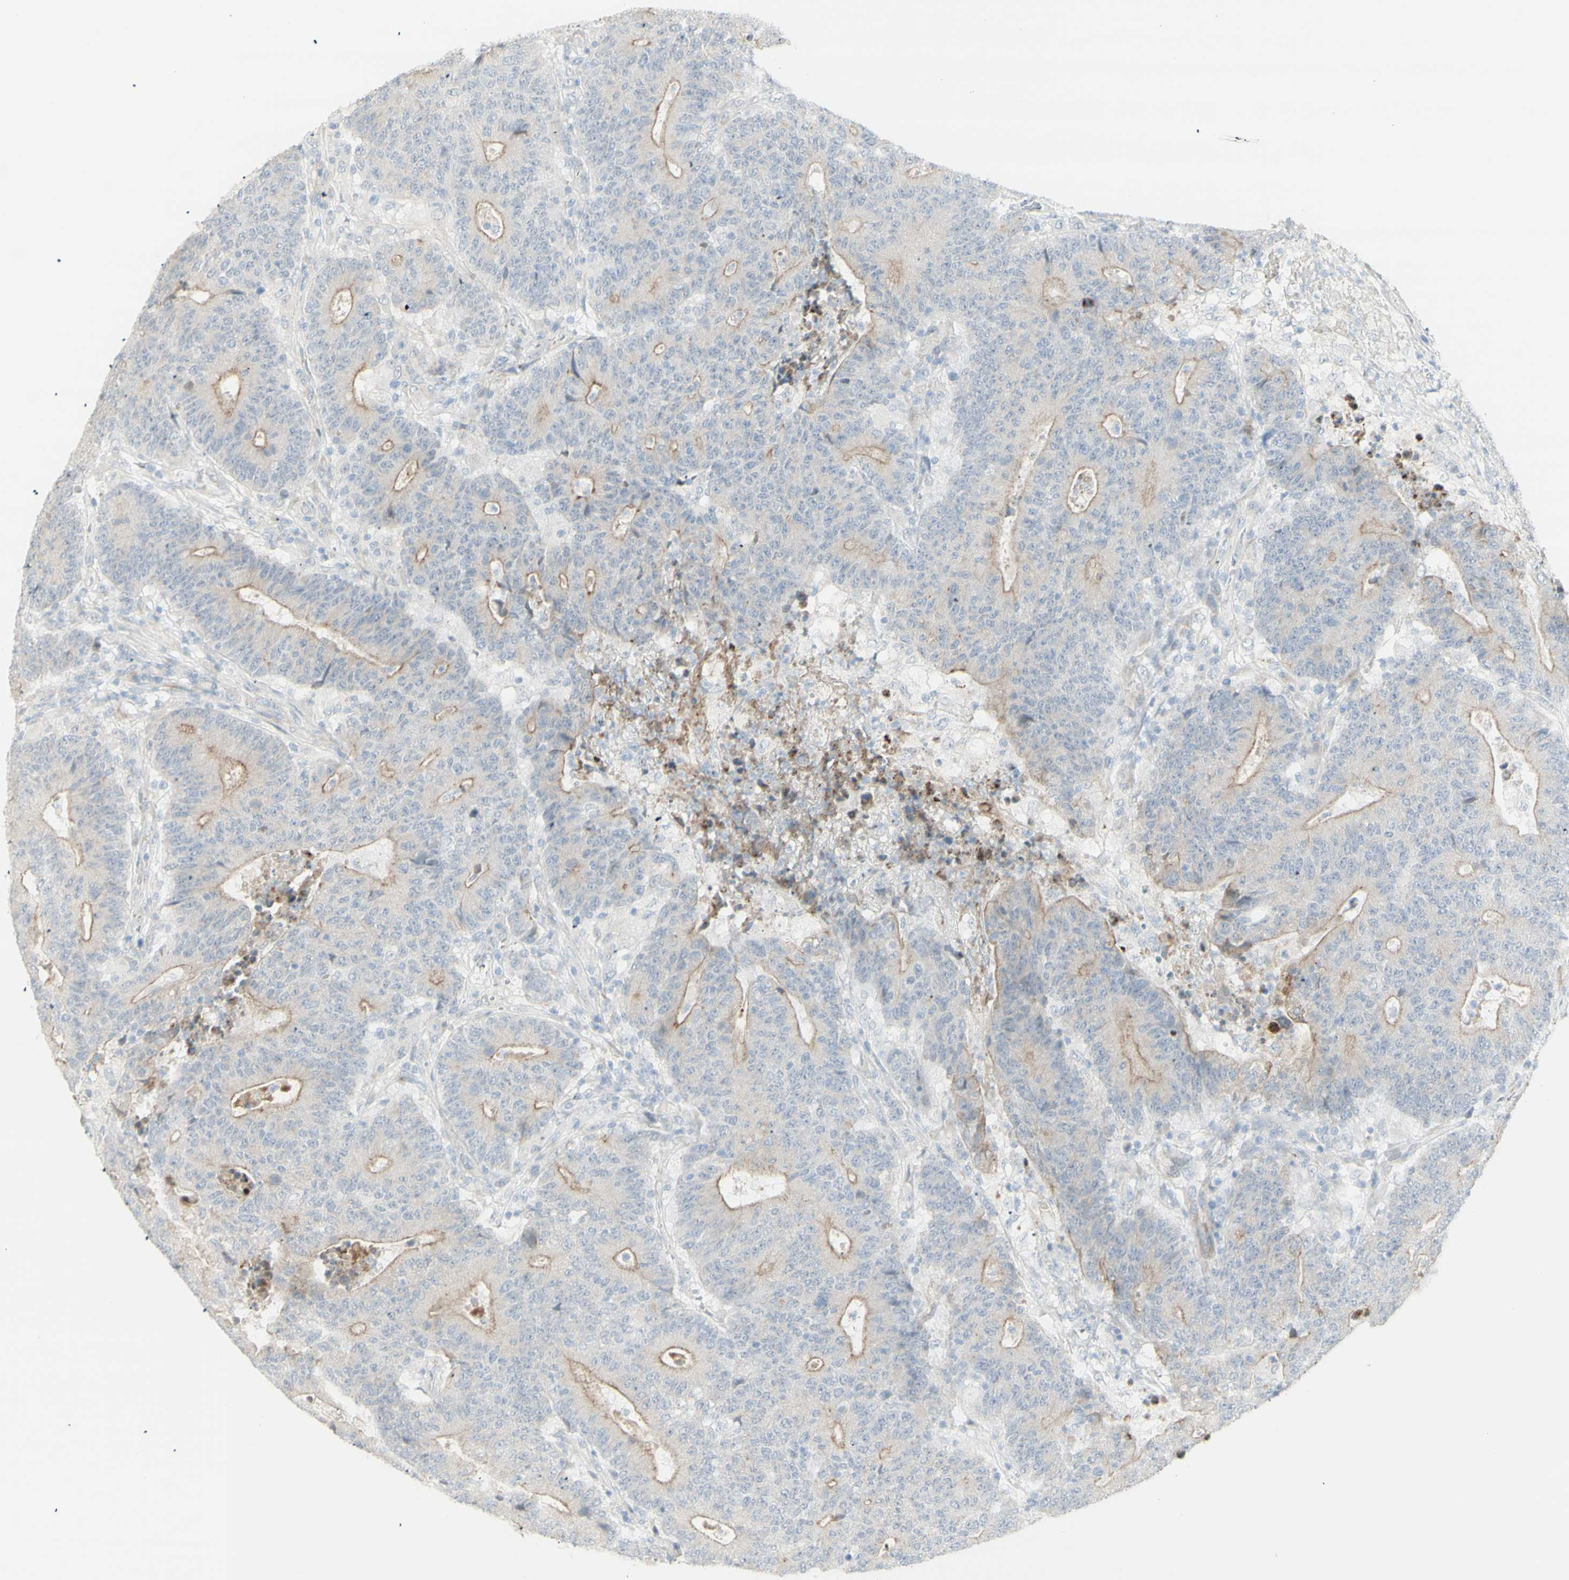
{"staining": {"intensity": "weak", "quantity": "25%-75%", "location": "cytoplasmic/membranous"}, "tissue": "colorectal cancer", "cell_type": "Tumor cells", "image_type": "cancer", "snomed": [{"axis": "morphology", "description": "Normal tissue, NOS"}, {"axis": "morphology", "description": "Adenocarcinoma, NOS"}, {"axis": "topography", "description": "Colon"}], "caption": "Colorectal cancer (adenocarcinoma) stained with a brown dye shows weak cytoplasmic/membranous positive staining in about 25%-75% of tumor cells.", "gene": "NDST4", "patient": {"sex": "female", "age": 75}}